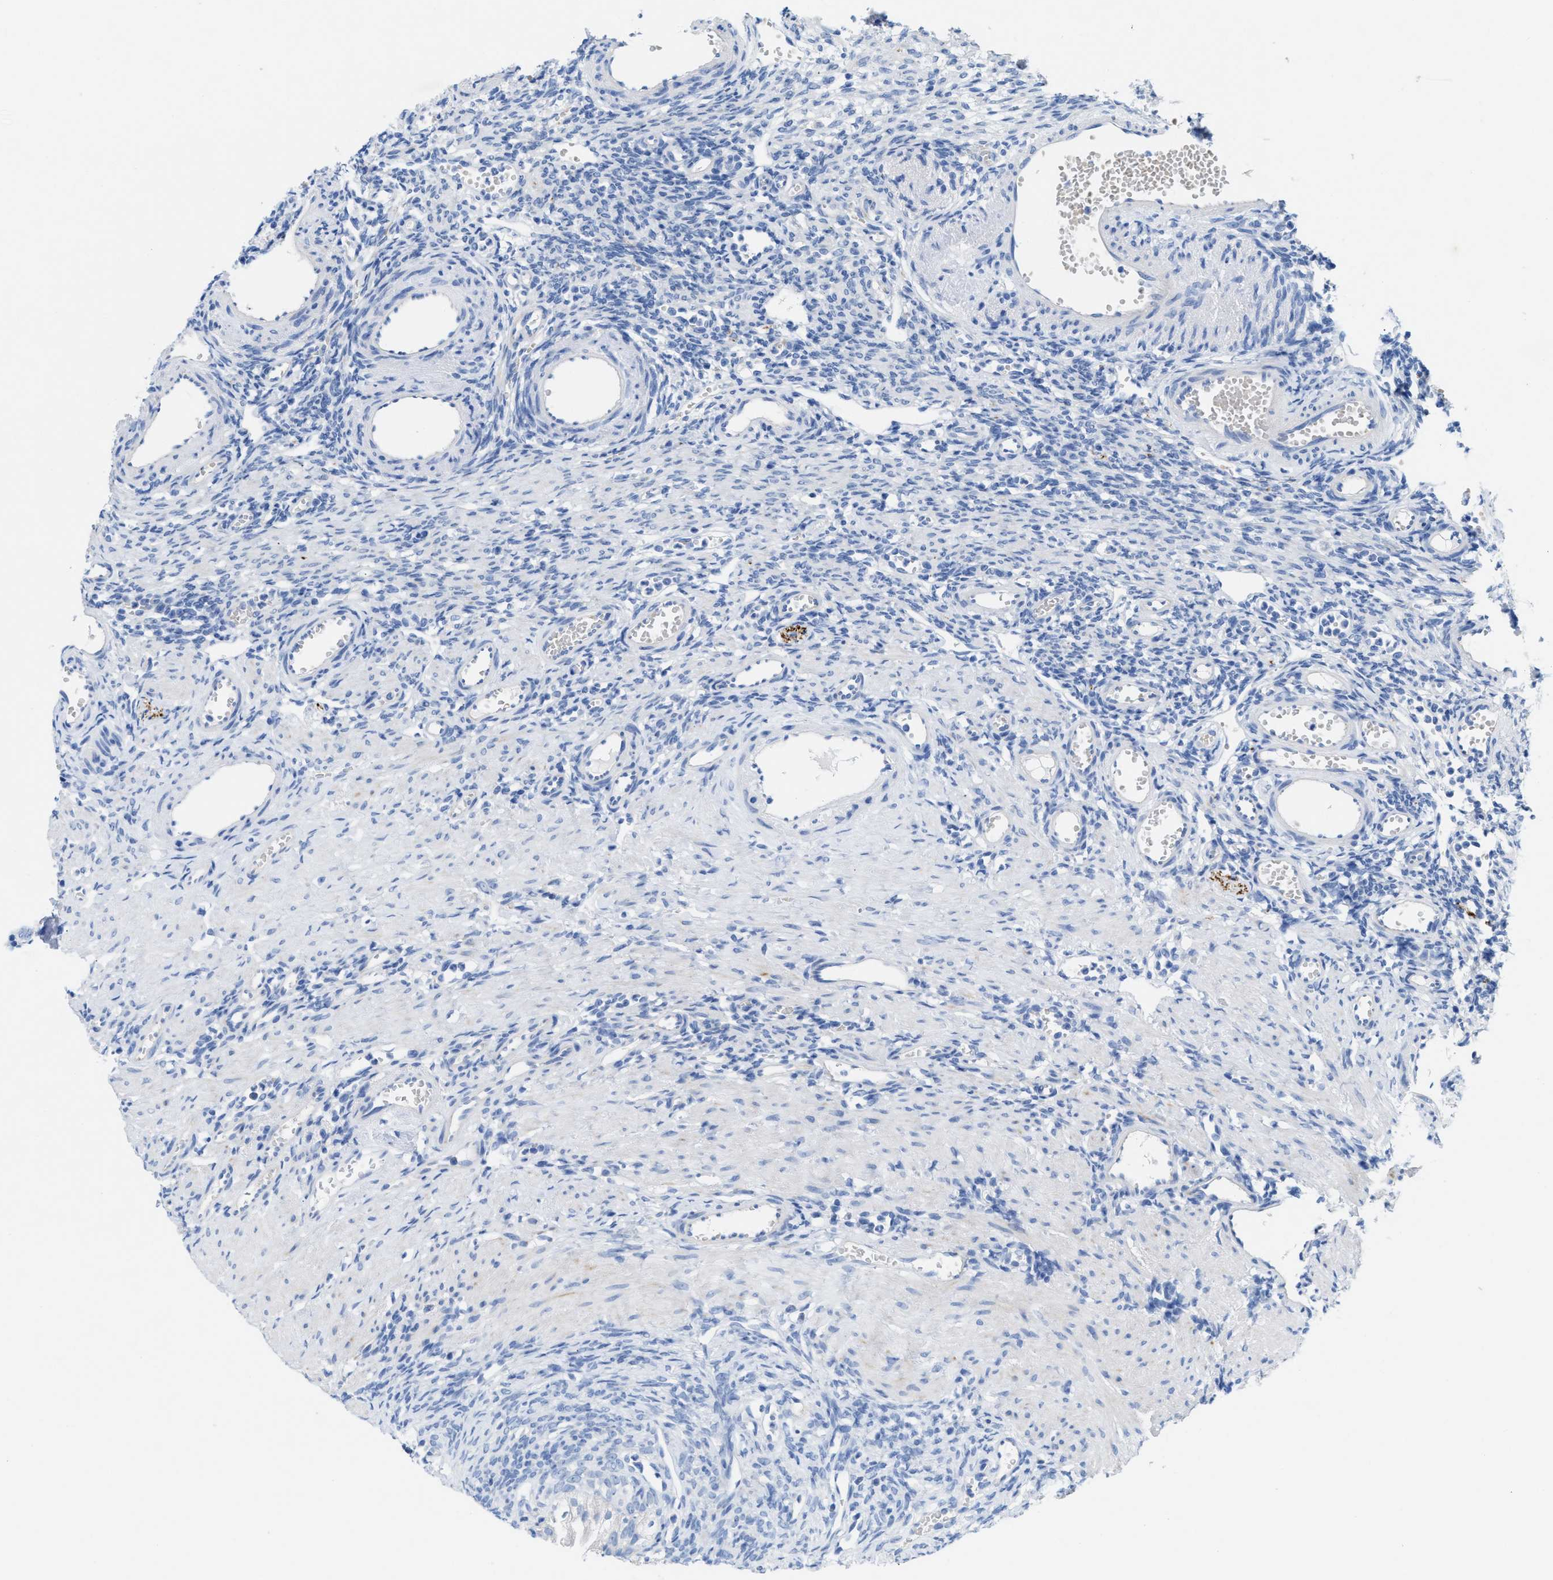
{"staining": {"intensity": "negative", "quantity": "none", "location": "none"}, "tissue": "ovary", "cell_type": "Follicle cells", "image_type": "normal", "snomed": [{"axis": "morphology", "description": "Normal tissue, NOS"}, {"axis": "topography", "description": "Ovary"}], "caption": "Ovary was stained to show a protein in brown. There is no significant staining in follicle cells. Brightfield microscopy of immunohistochemistry (IHC) stained with DAB (brown) and hematoxylin (blue), captured at high magnification.", "gene": "ANKFN1", "patient": {"sex": "female", "age": 33}}